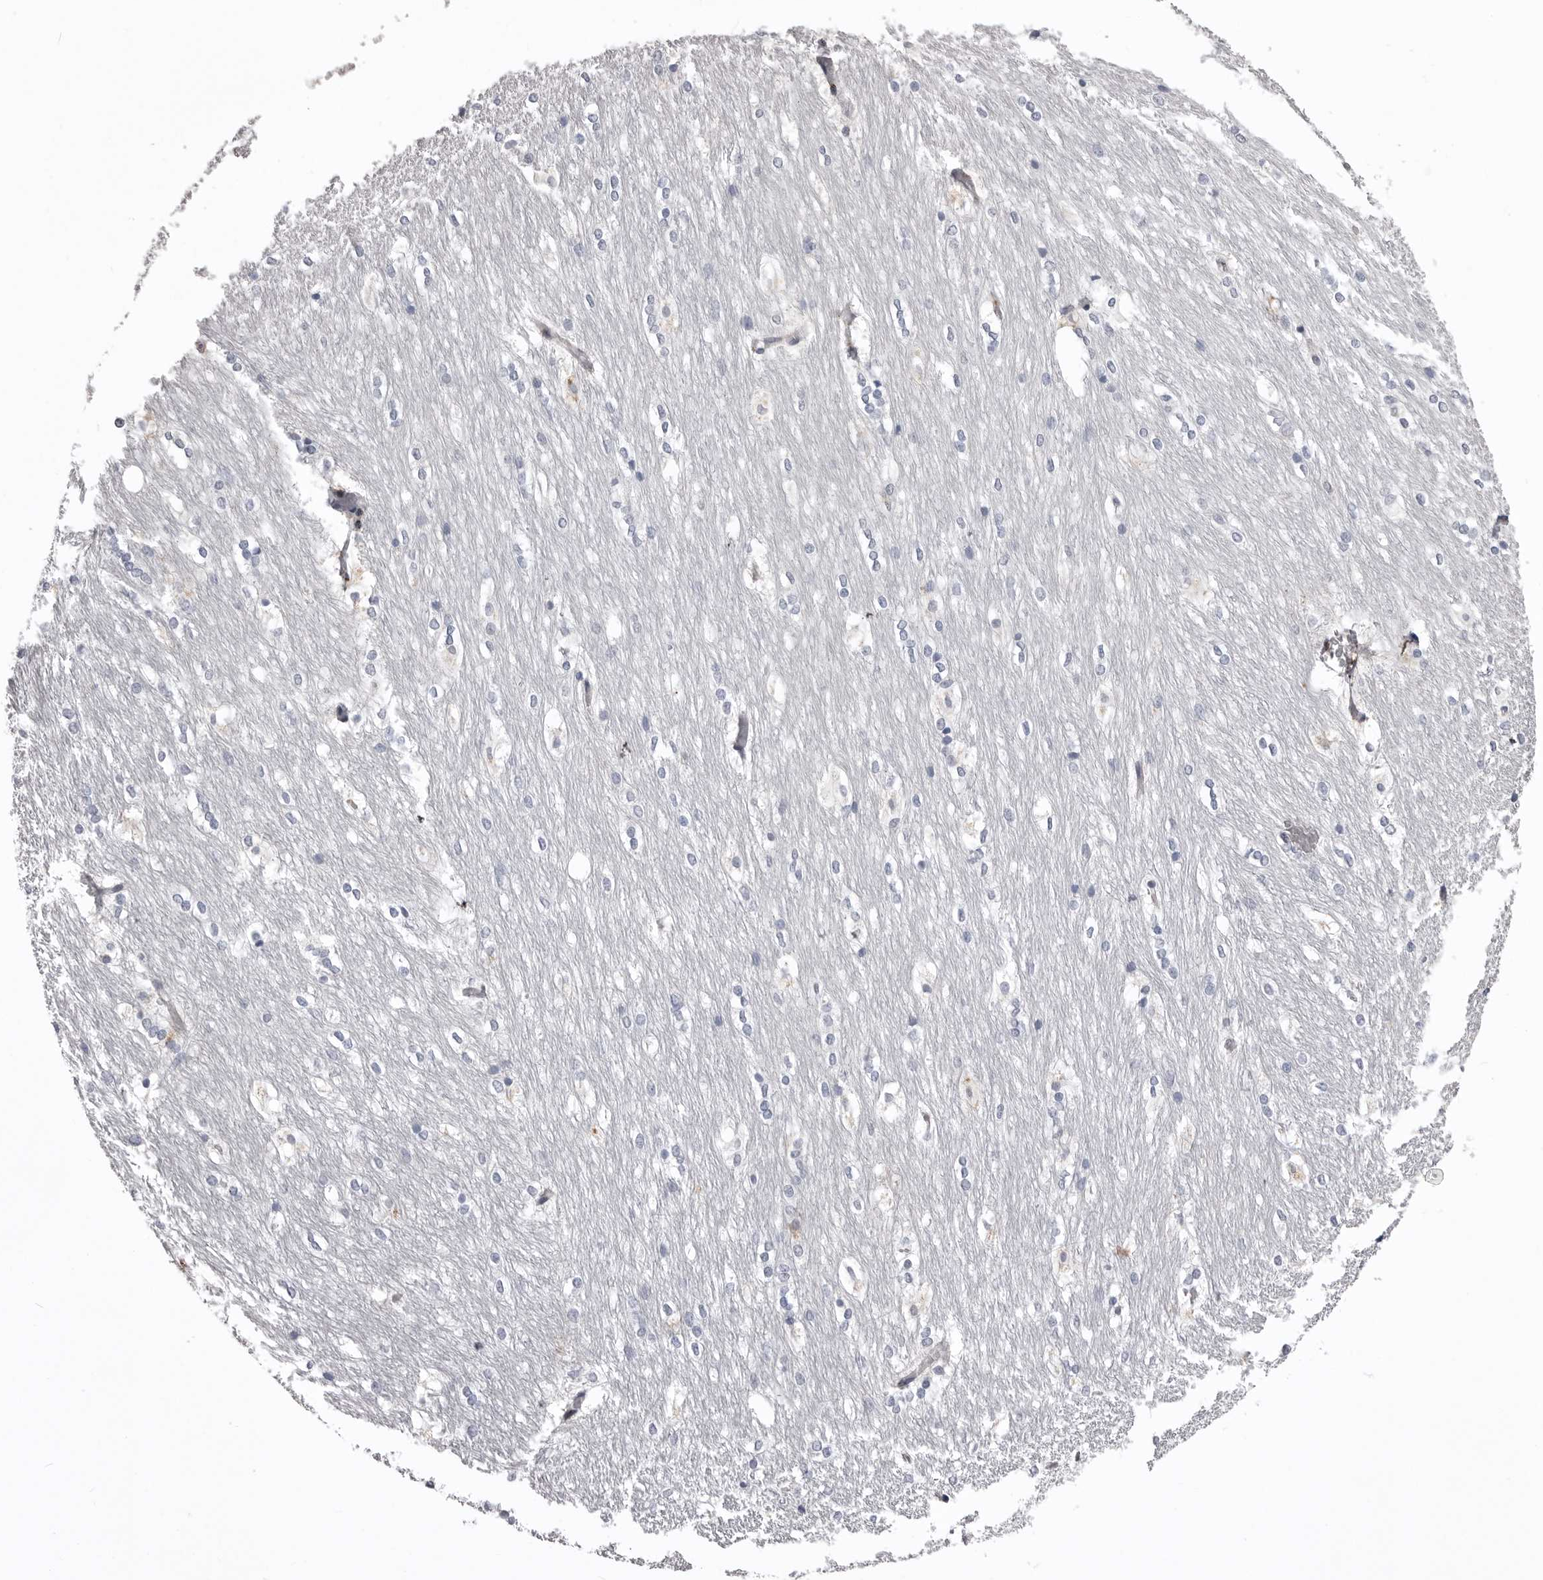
{"staining": {"intensity": "moderate", "quantity": "25%-75%", "location": "cytoplasmic/membranous"}, "tissue": "caudate", "cell_type": "Glial cells", "image_type": "normal", "snomed": [{"axis": "morphology", "description": "Normal tissue, NOS"}, {"axis": "topography", "description": "Lateral ventricle wall"}], "caption": "IHC micrograph of unremarkable caudate: caudate stained using immunohistochemistry reveals medium levels of moderate protein expression localized specifically in the cytoplasmic/membranous of glial cells, appearing as a cytoplasmic/membranous brown color.", "gene": "PSPN", "patient": {"sex": "female", "age": 19}}